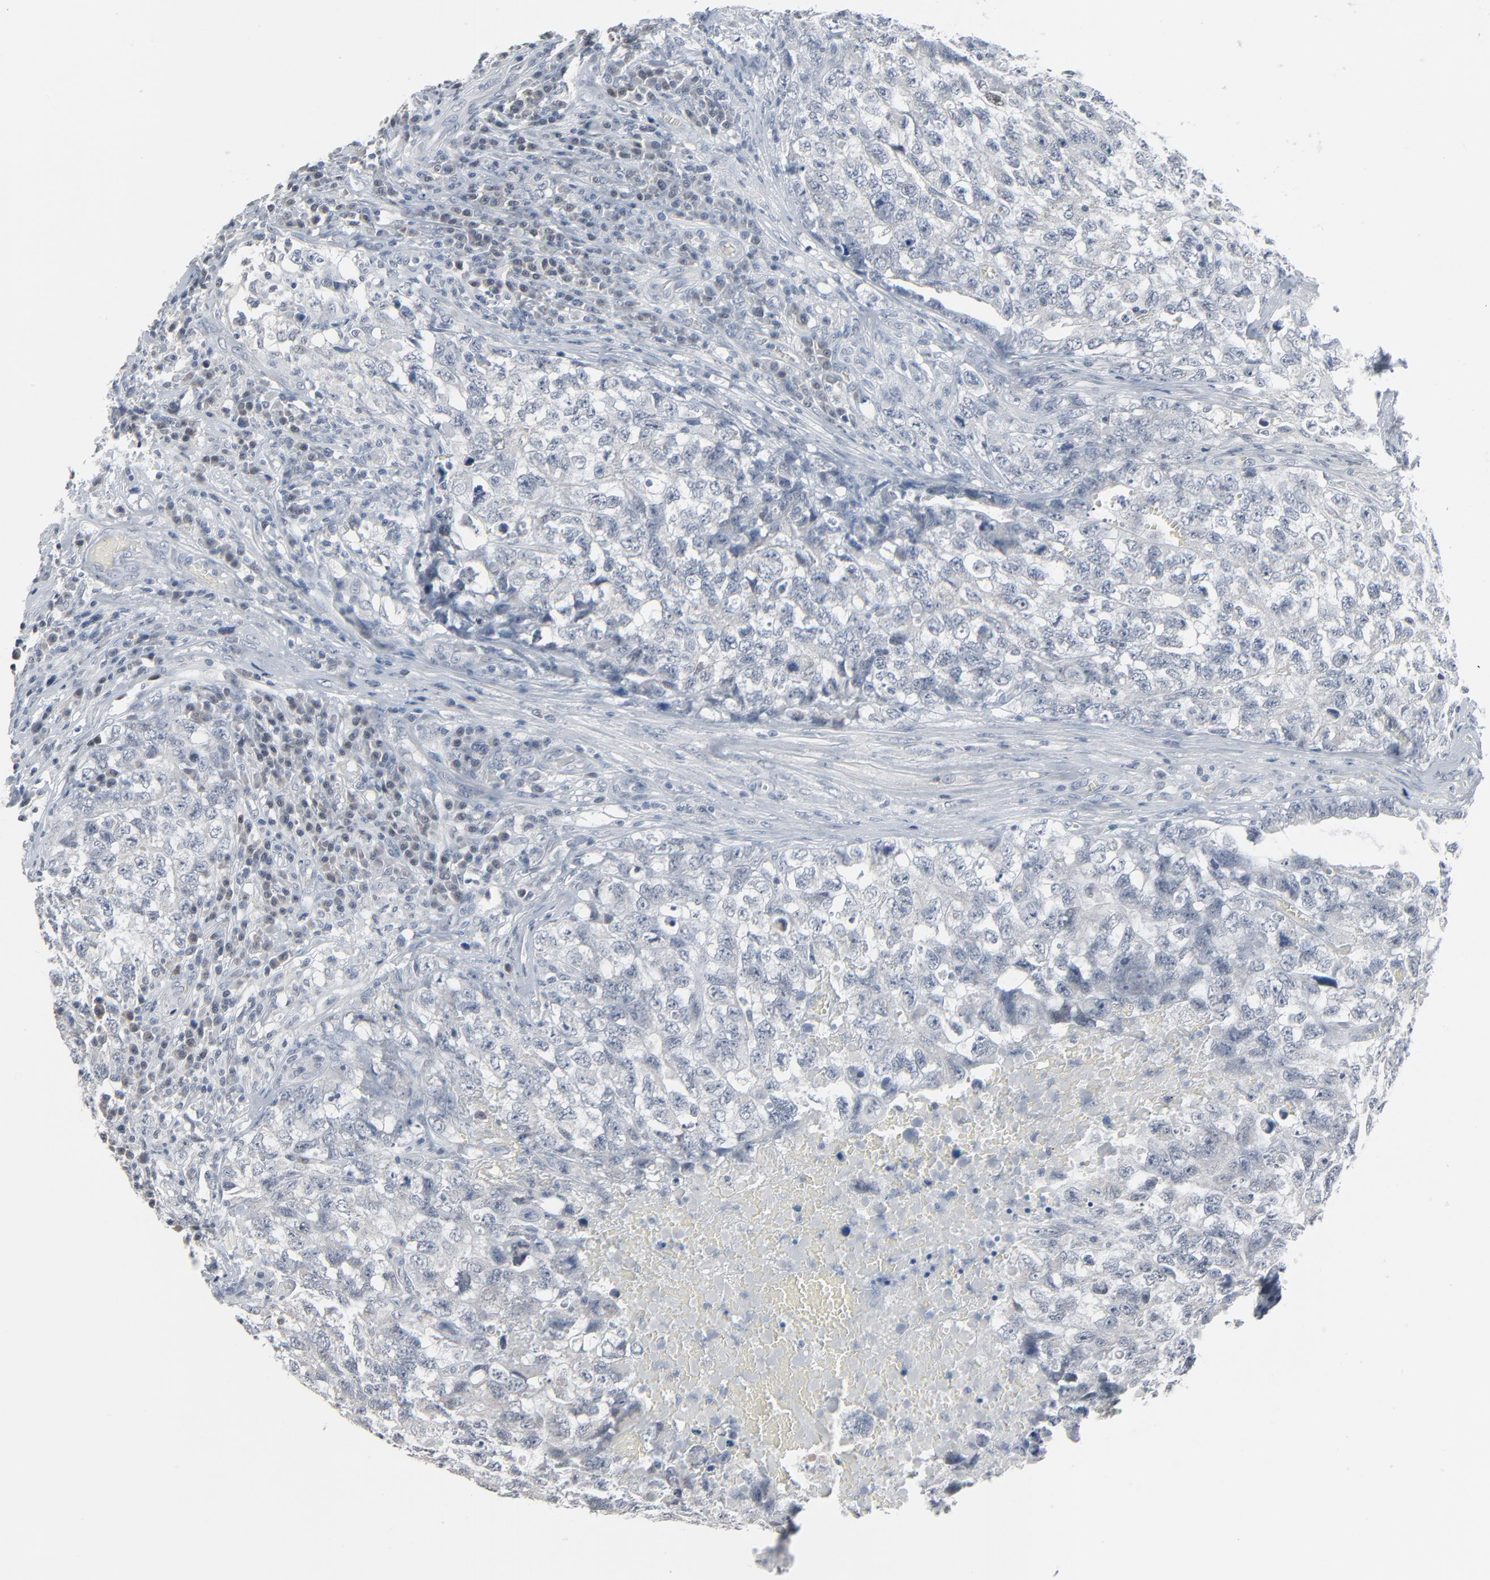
{"staining": {"intensity": "negative", "quantity": "none", "location": "none"}, "tissue": "testis cancer", "cell_type": "Tumor cells", "image_type": "cancer", "snomed": [{"axis": "morphology", "description": "Carcinoma, Embryonal, NOS"}, {"axis": "topography", "description": "Testis"}], "caption": "Tumor cells are negative for protein expression in human embryonal carcinoma (testis).", "gene": "SAGE1", "patient": {"sex": "male", "age": 31}}